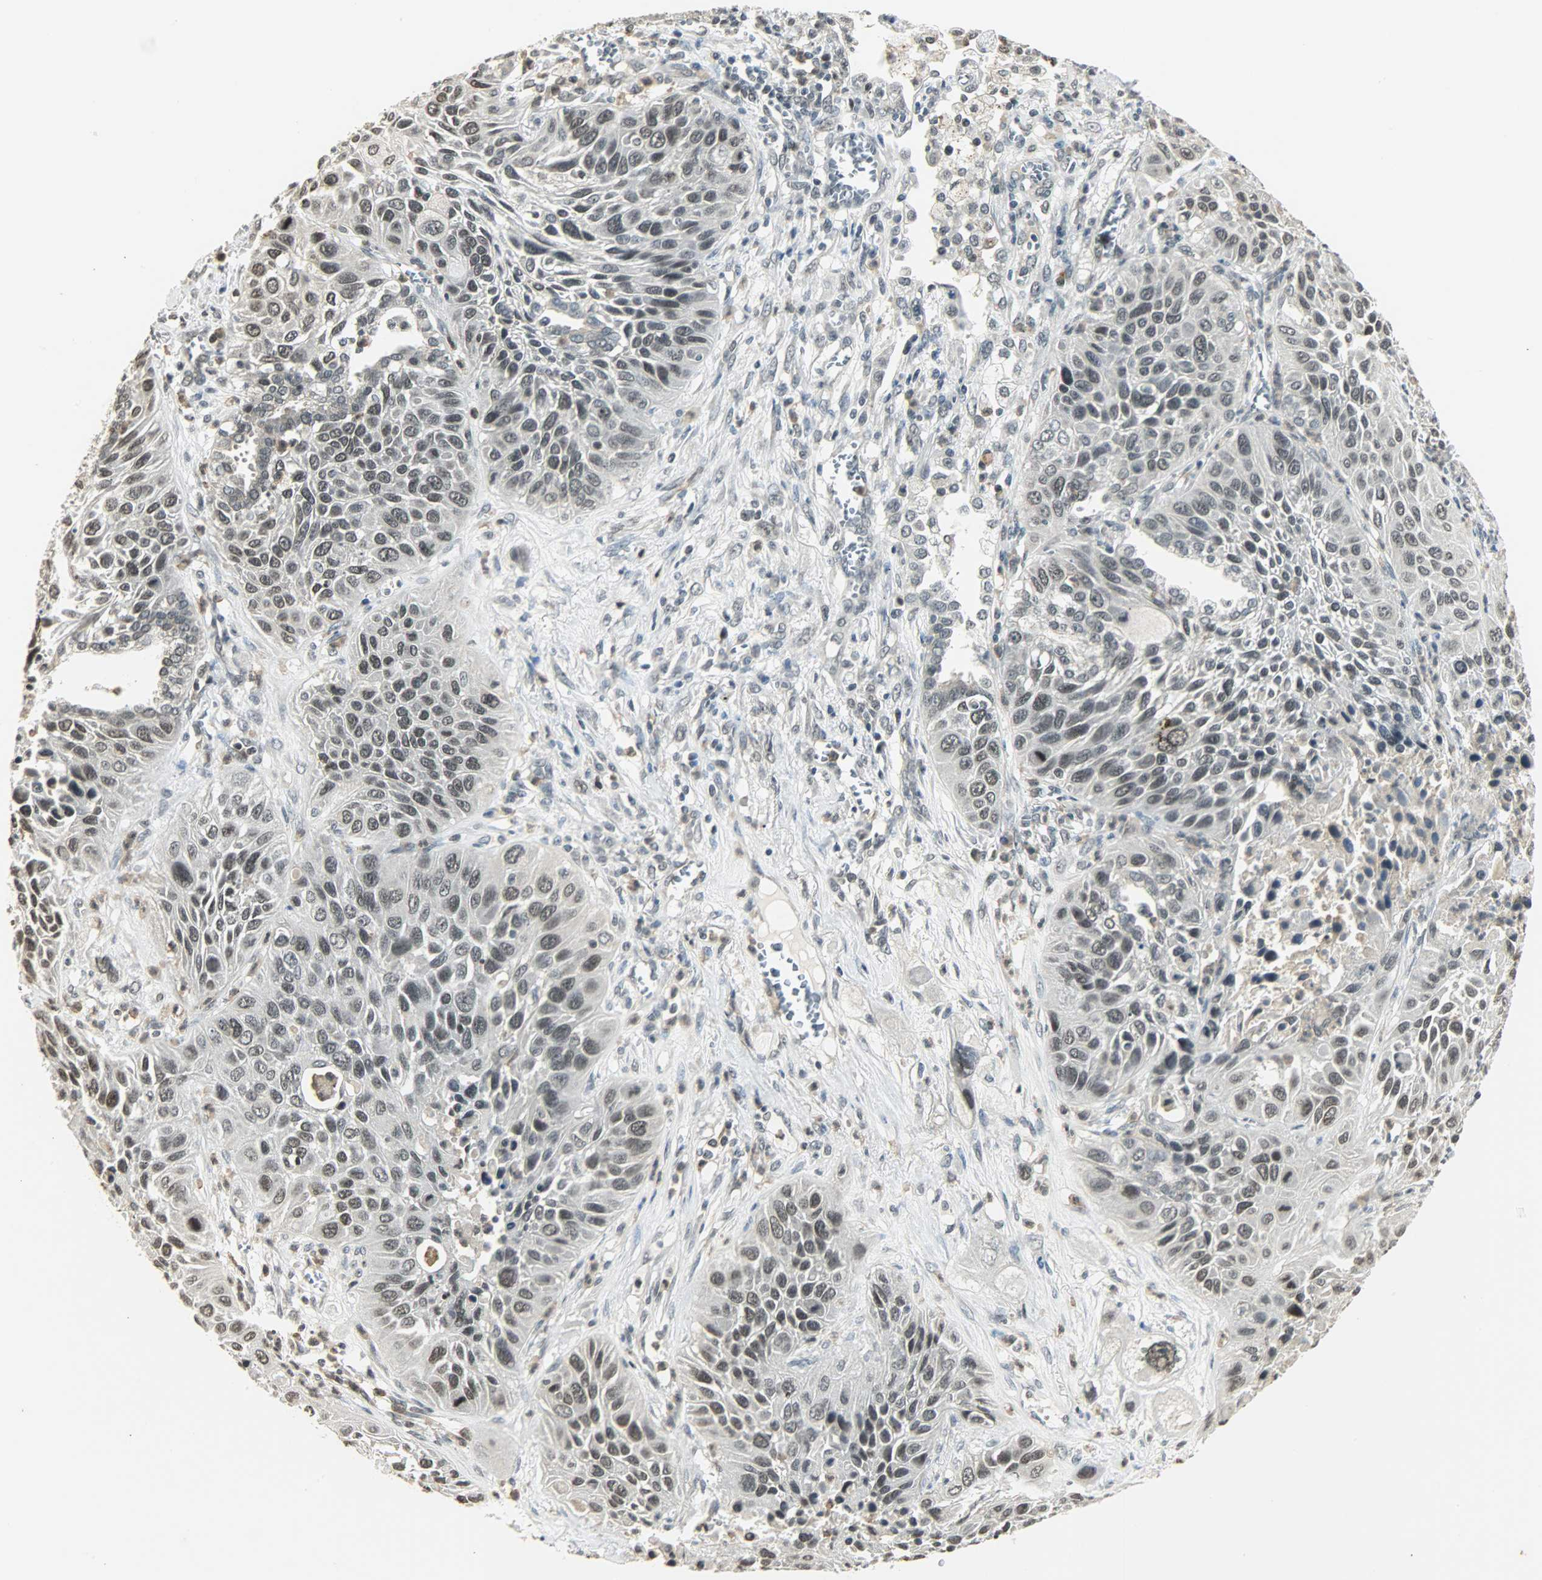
{"staining": {"intensity": "weak", "quantity": "<25%", "location": "nuclear"}, "tissue": "lung cancer", "cell_type": "Tumor cells", "image_type": "cancer", "snomed": [{"axis": "morphology", "description": "Squamous cell carcinoma, NOS"}, {"axis": "topography", "description": "Lung"}], "caption": "A high-resolution histopathology image shows IHC staining of lung cancer, which exhibits no significant staining in tumor cells.", "gene": "SMARCA5", "patient": {"sex": "female", "age": 76}}